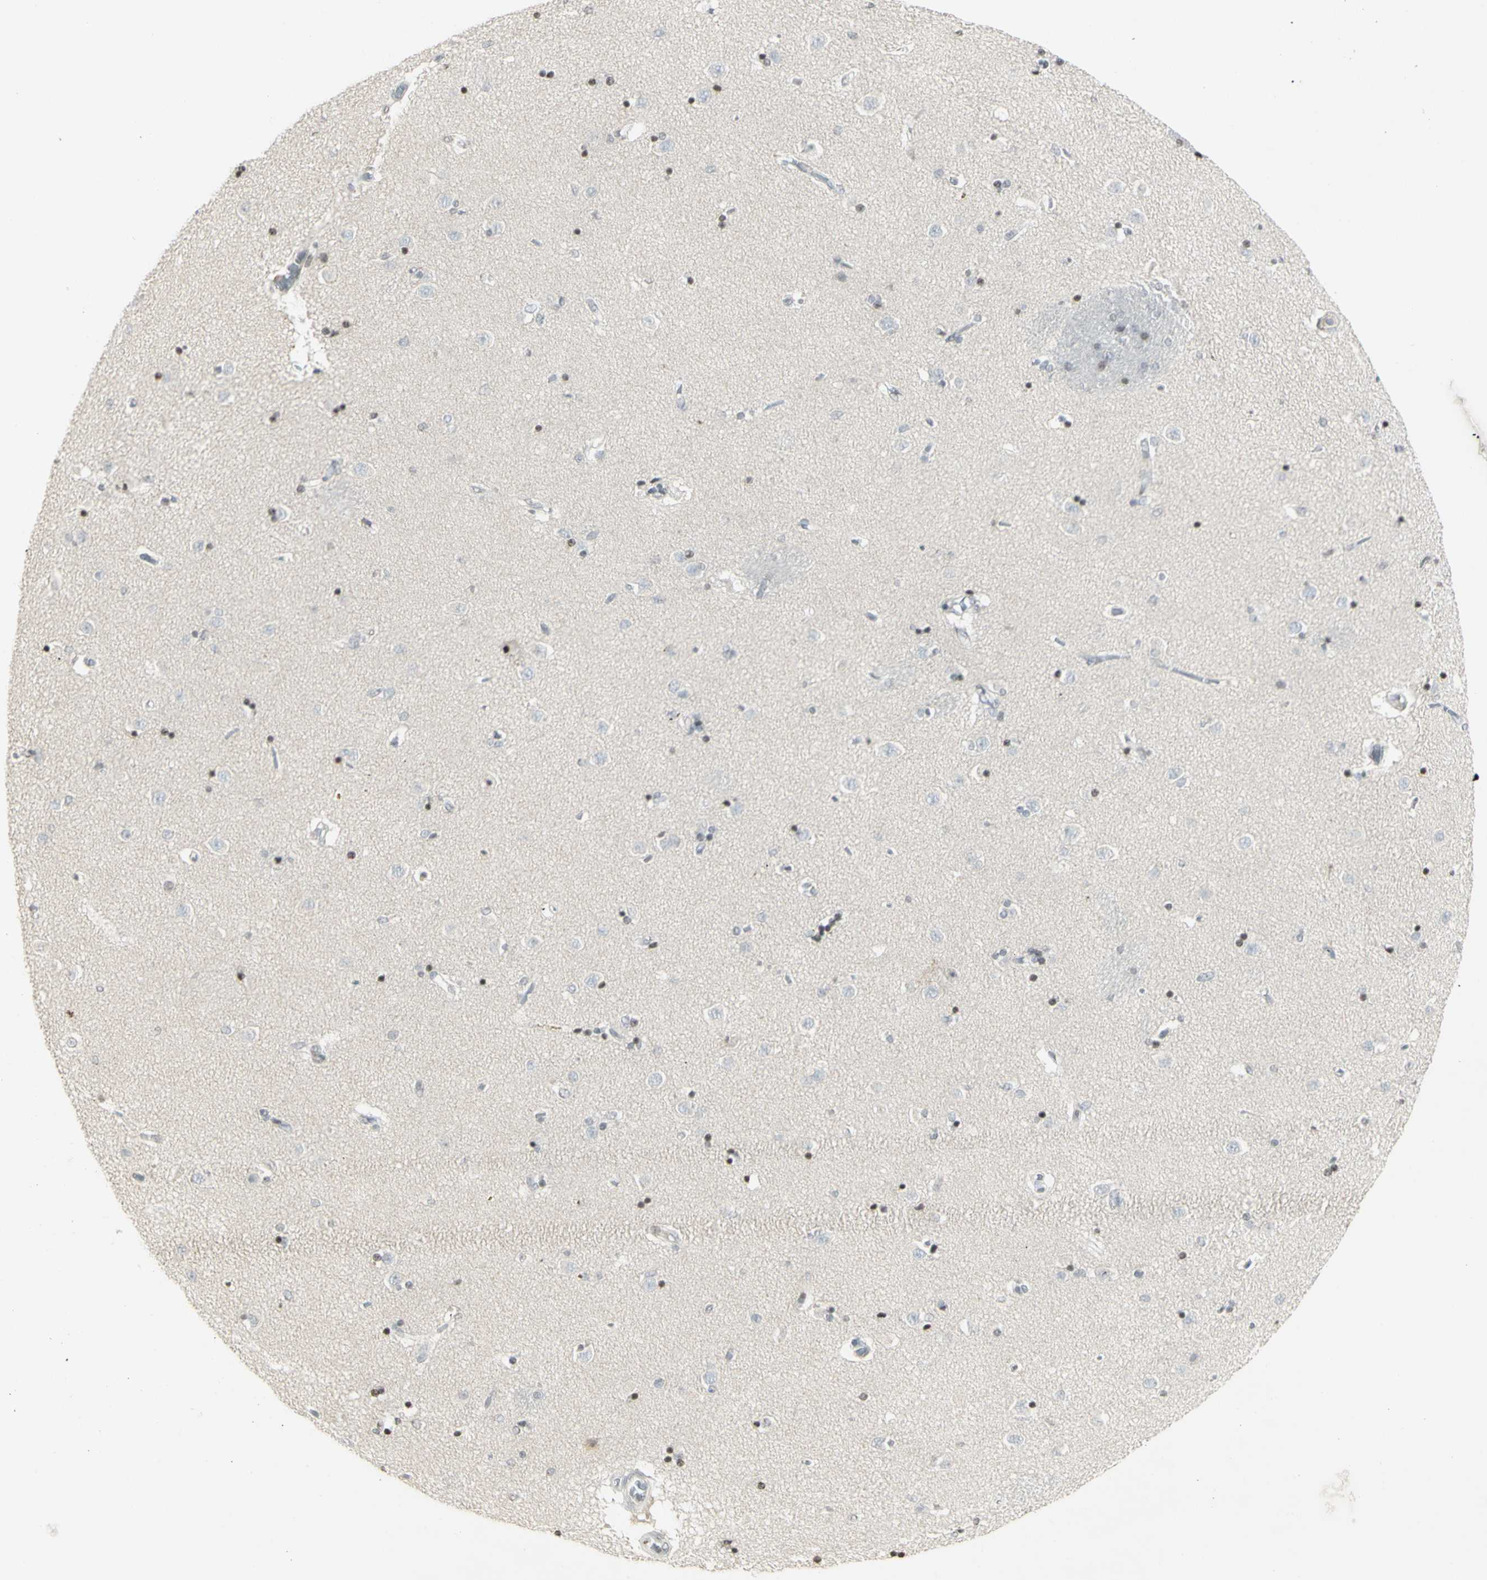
{"staining": {"intensity": "weak", "quantity": "<25%", "location": "nuclear"}, "tissue": "caudate", "cell_type": "Glial cells", "image_type": "normal", "snomed": [{"axis": "morphology", "description": "Normal tissue, NOS"}, {"axis": "topography", "description": "Lateral ventricle wall"}], "caption": "Immunohistochemical staining of unremarkable human caudate shows no significant positivity in glial cells.", "gene": "MUC5AC", "patient": {"sex": "female", "age": 54}}